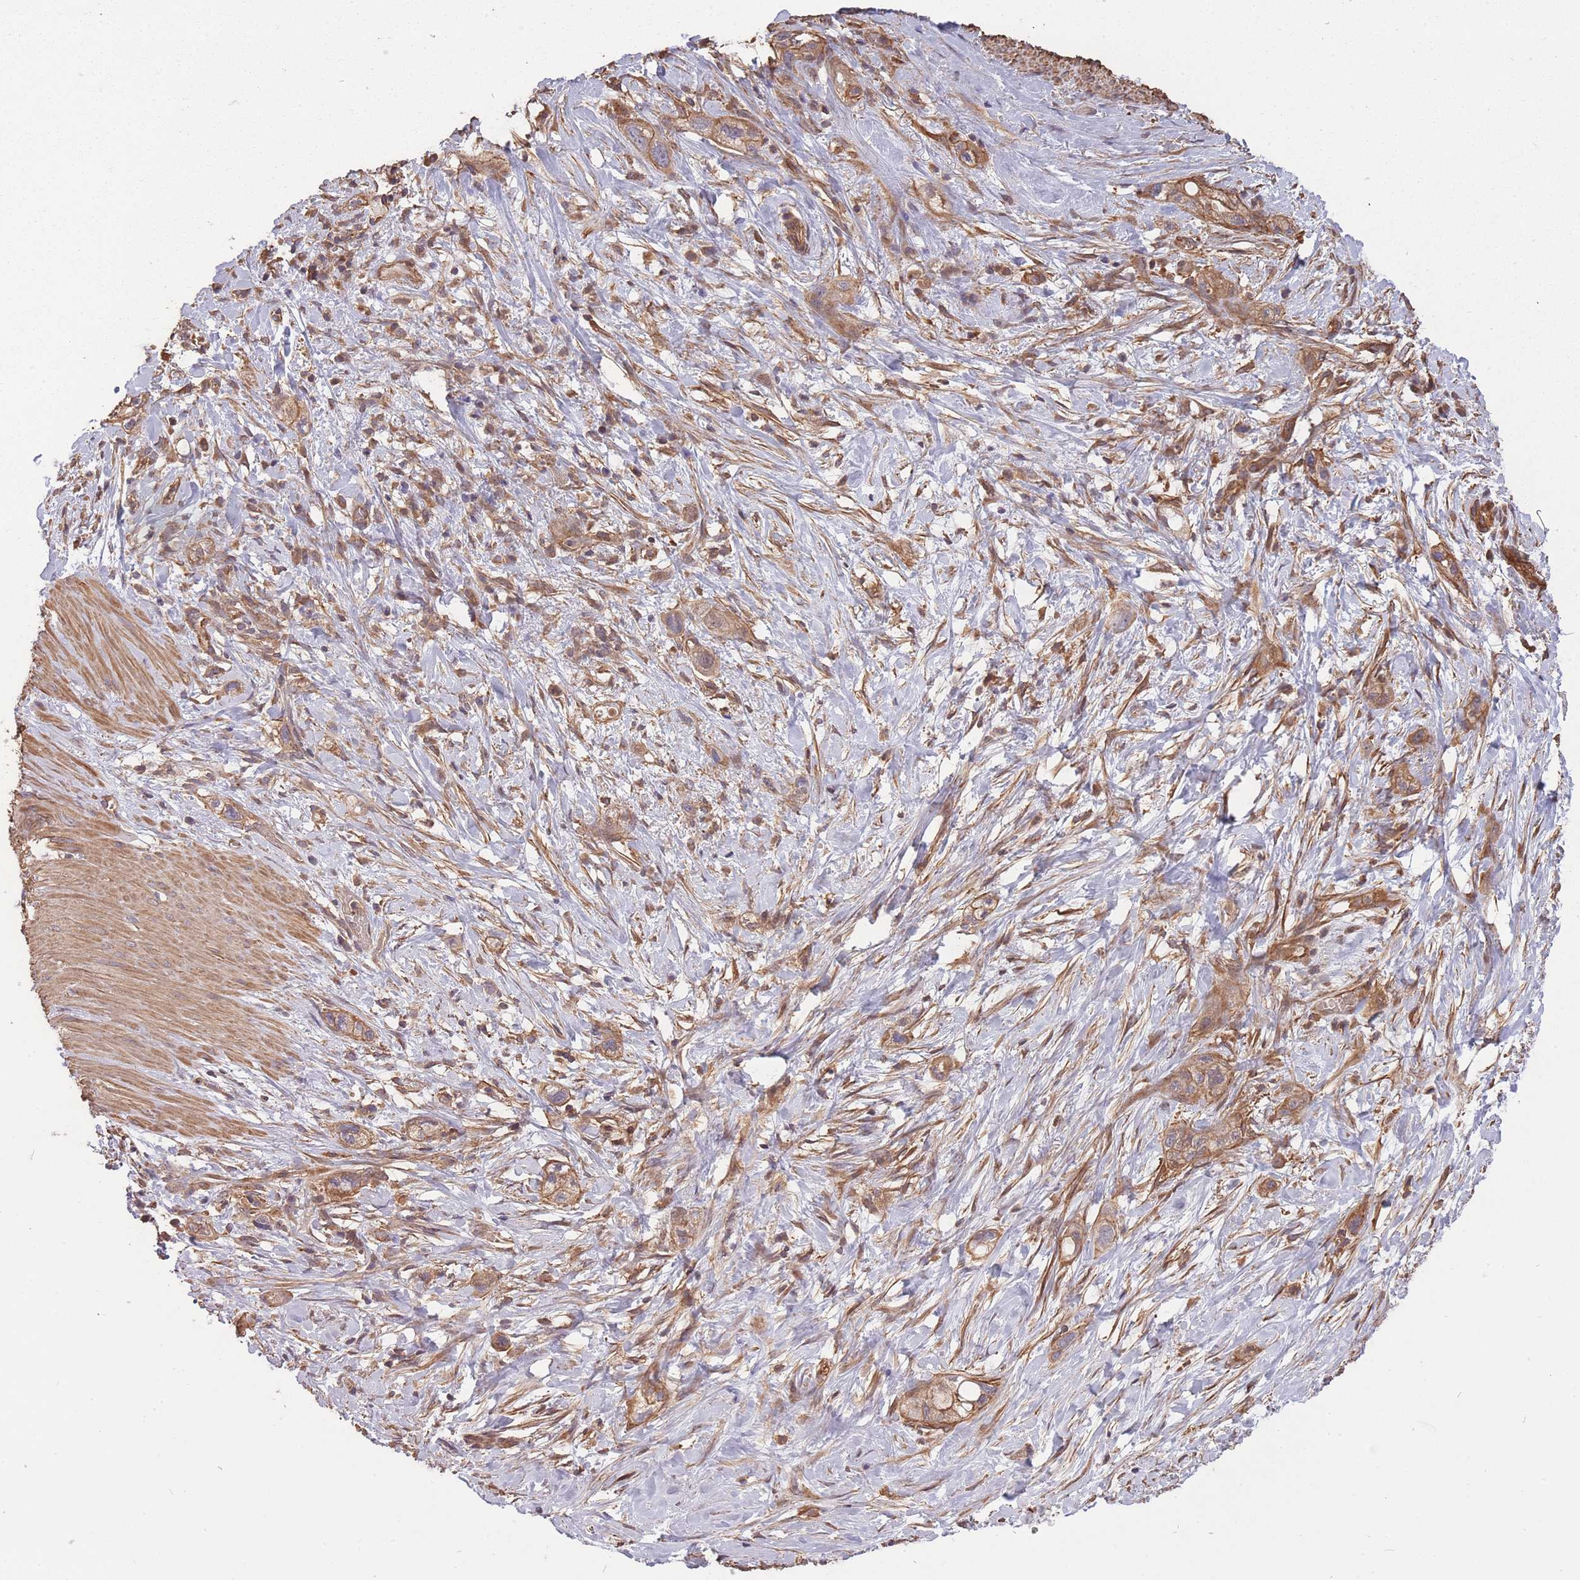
{"staining": {"intensity": "moderate", "quantity": ">75%", "location": "cytoplasmic/membranous"}, "tissue": "stomach cancer", "cell_type": "Tumor cells", "image_type": "cancer", "snomed": [{"axis": "morphology", "description": "Adenocarcinoma, NOS"}, {"axis": "topography", "description": "Stomach"}, {"axis": "topography", "description": "Stomach, lower"}], "caption": "Stomach cancer was stained to show a protein in brown. There is medium levels of moderate cytoplasmic/membranous positivity in approximately >75% of tumor cells. (brown staining indicates protein expression, while blue staining denotes nuclei).", "gene": "ARMH3", "patient": {"sex": "female", "age": 48}}